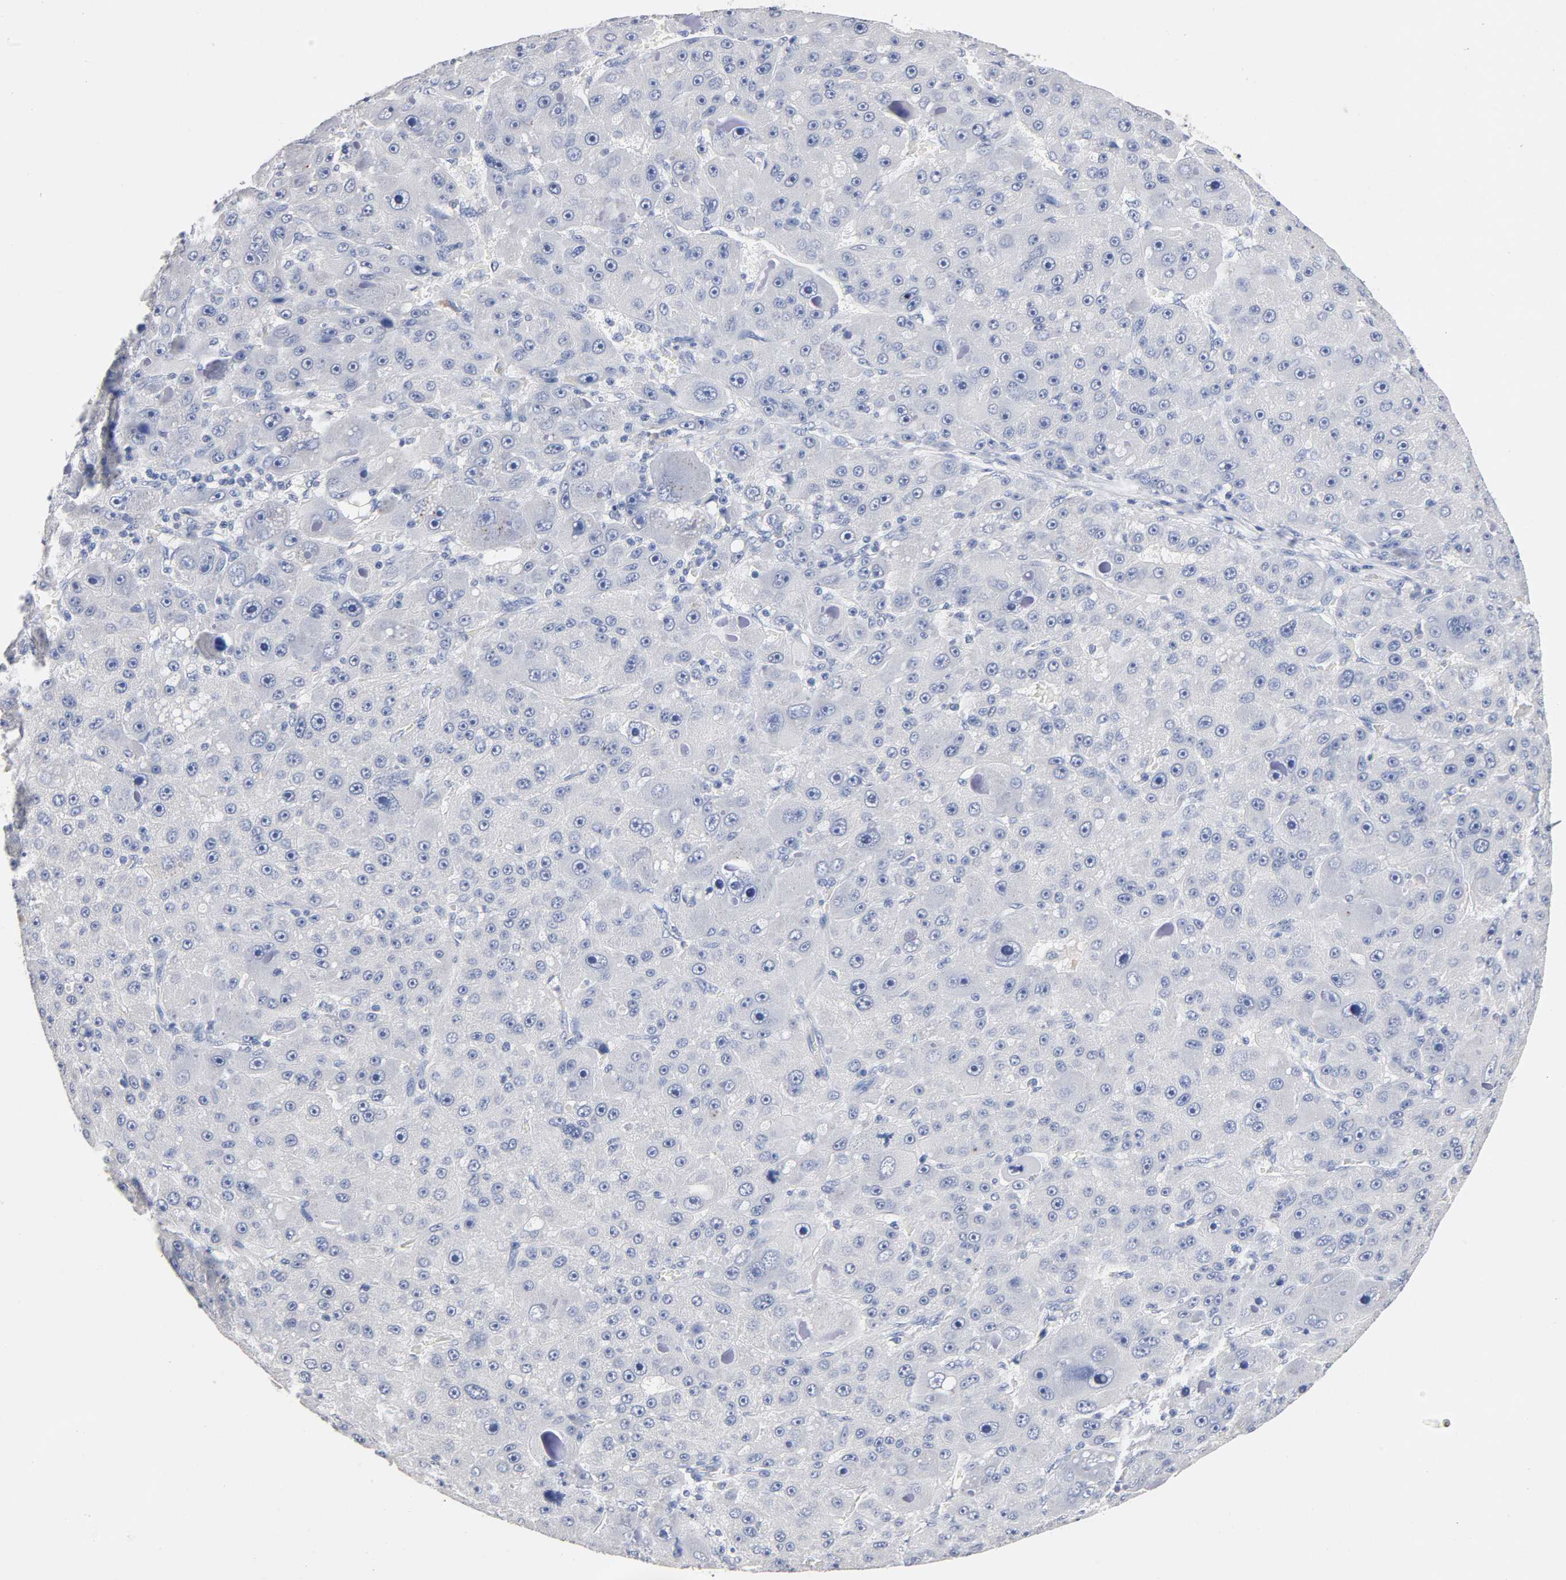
{"staining": {"intensity": "negative", "quantity": "none", "location": "none"}, "tissue": "liver cancer", "cell_type": "Tumor cells", "image_type": "cancer", "snomed": [{"axis": "morphology", "description": "Carcinoma, Hepatocellular, NOS"}, {"axis": "topography", "description": "Liver"}], "caption": "Immunohistochemistry image of neoplastic tissue: liver cancer (hepatocellular carcinoma) stained with DAB exhibits no significant protein expression in tumor cells.", "gene": "ZCCHC13", "patient": {"sex": "male", "age": 76}}